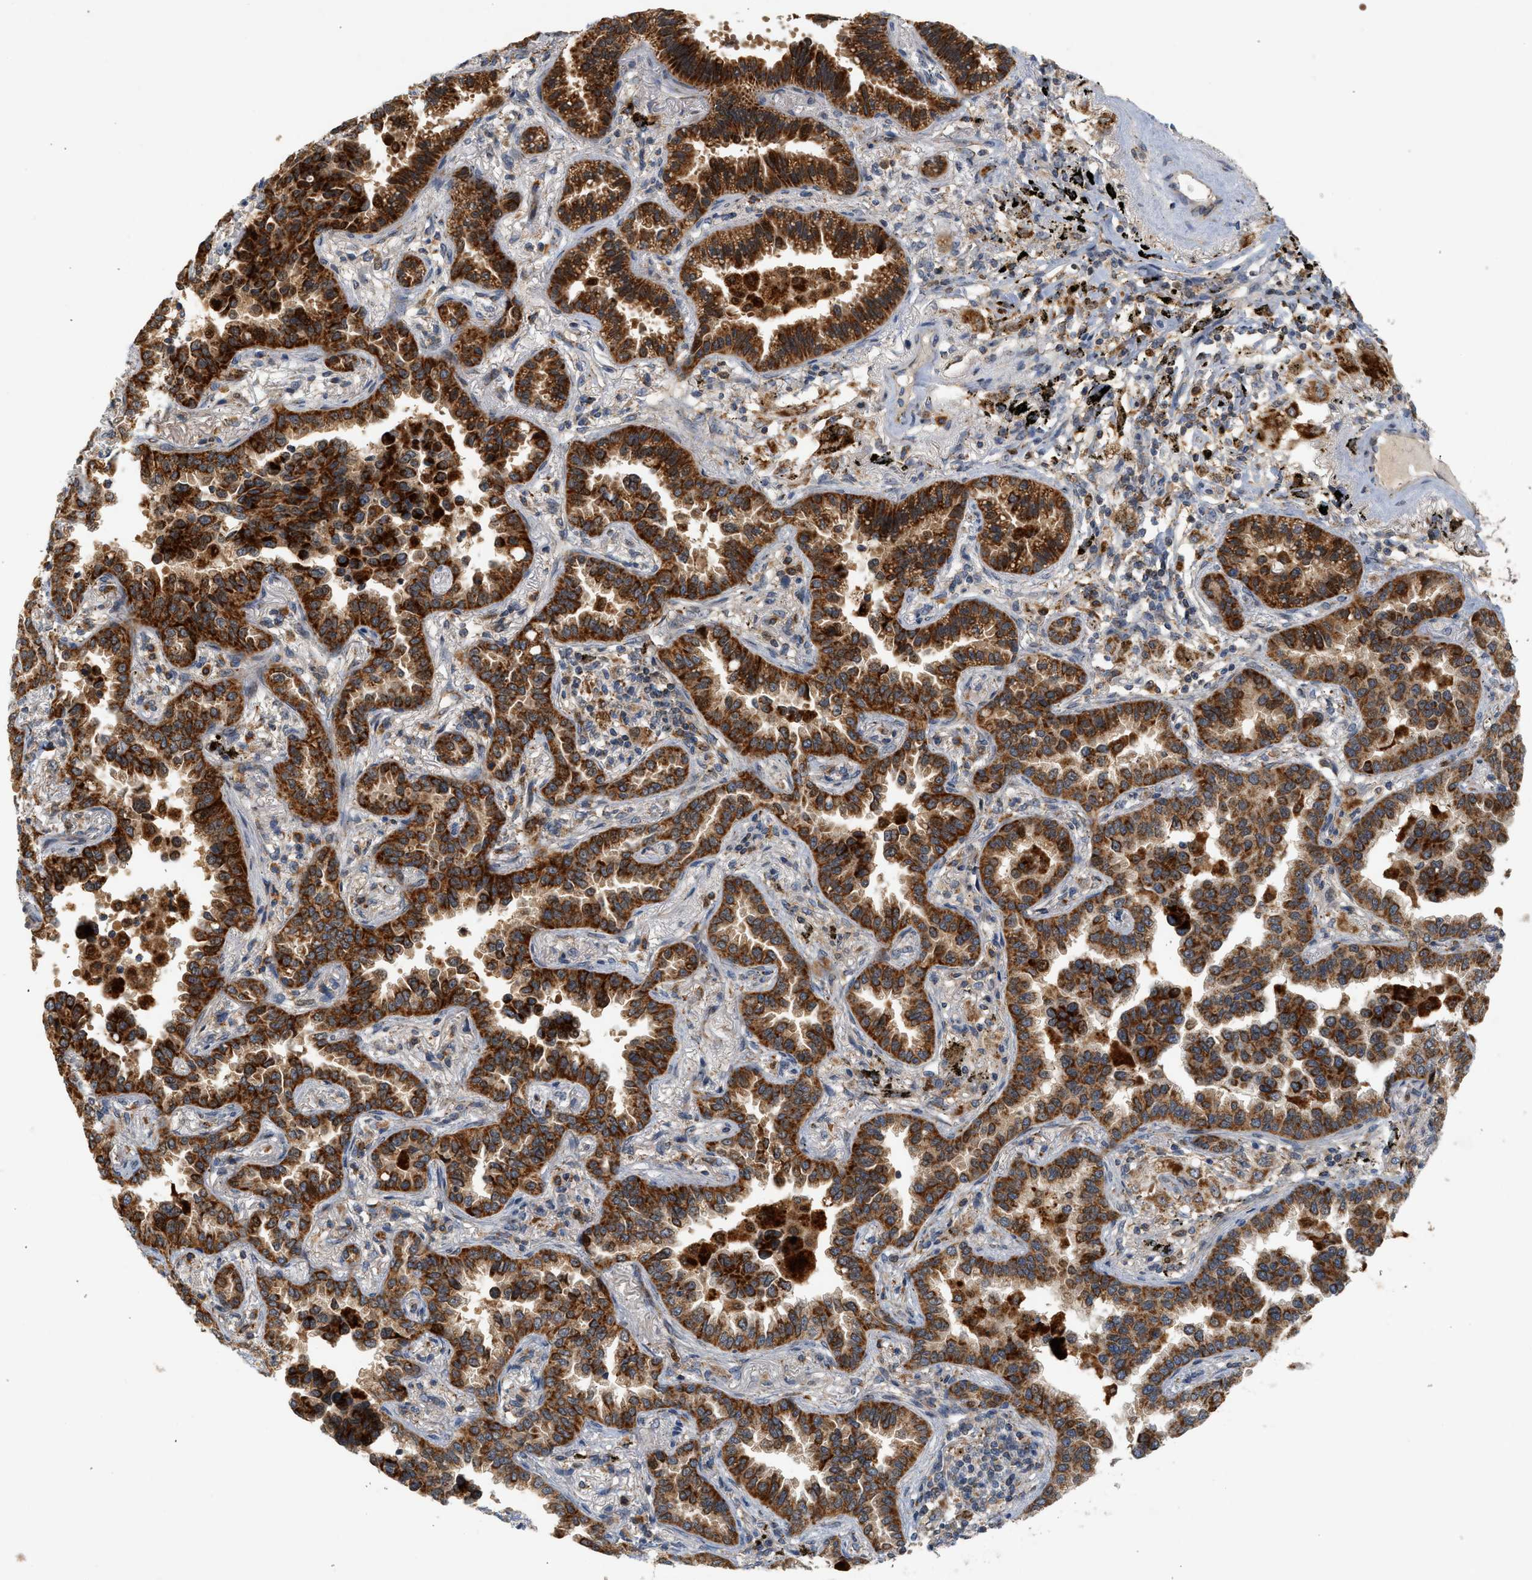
{"staining": {"intensity": "strong", "quantity": ">75%", "location": "cytoplasmic/membranous"}, "tissue": "lung cancer", "cell_type": "Tumor cells", "image_type": "cancer", "snomed": [{"axis": "morphology", "description": "Normal tissue, NOS"}, {"axis": "morphology", "description": "Adenocarcinoma, NOS"}, {"axis": "topography", "description": "Lung"}], "caption": "Lung adenocarcinoma stained with a brown dye exhibits strong cytoplasmic/membranous positive staining in approximately >75% of tumor cells.", "gene": "MCU", "patient": {"sex": "male", "age": 59}}